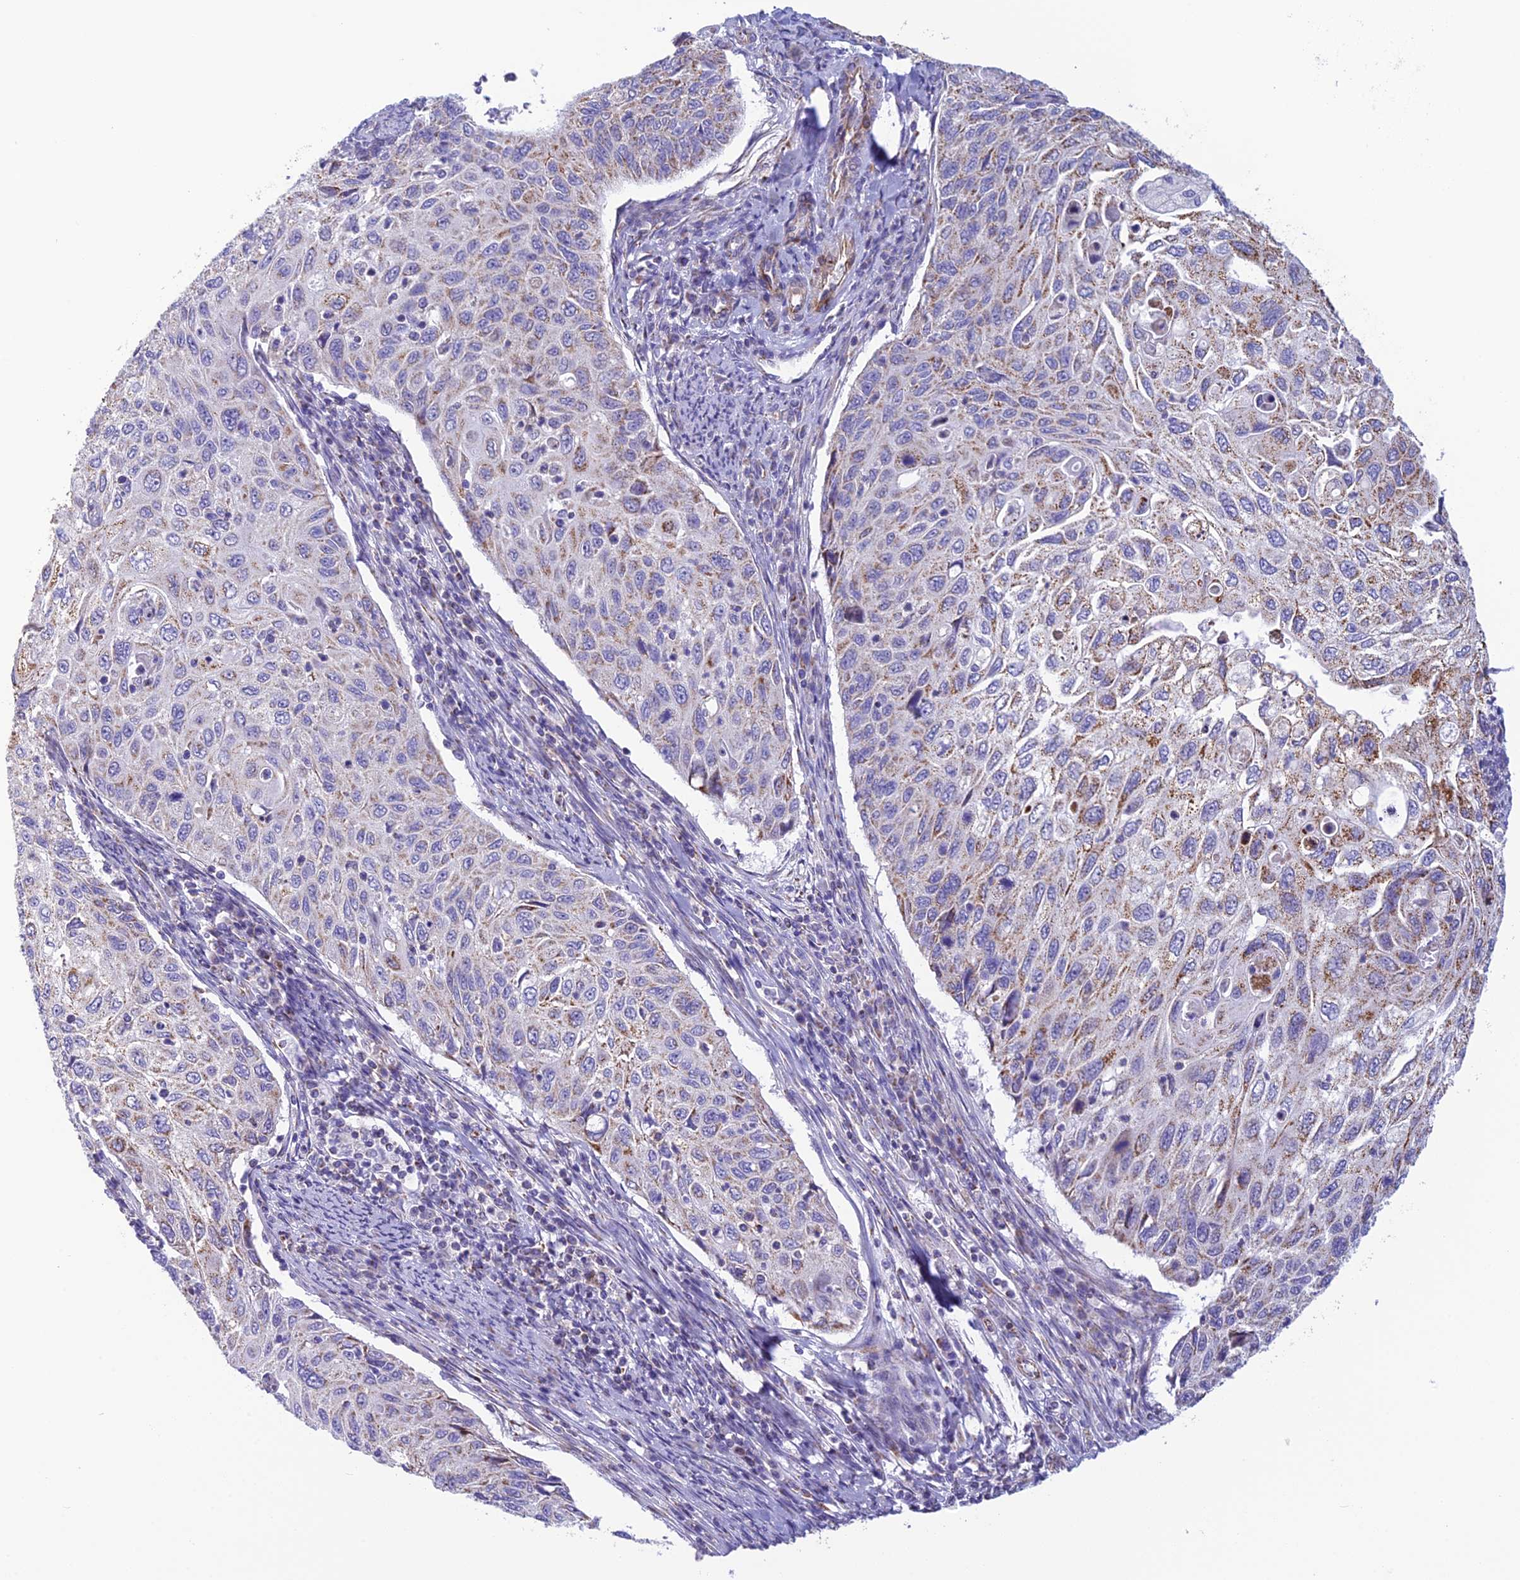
{"staining": {"intensity": "moderate", "quantity": "25%-75%", "location": "cytoplasmic/membranous"}, "tissue": "cervical cancer", "cell_type": "Tumor cells", "image_type": "cancer", "snomed": [{"axis": "morphology", "description": "Squamous cell carcinoma, NOS"}, {"axis": "topography", "description": "Cervix"}], "caption": "Brown immunohistochemical staining in human squamous cell carcinoma (cervical) displays moderate cytoplasmic/membranous expression in about 25%-75% of tumor cells.", "gene": "POMGNT1", "patient": {"sex": "female", "age": 70}}